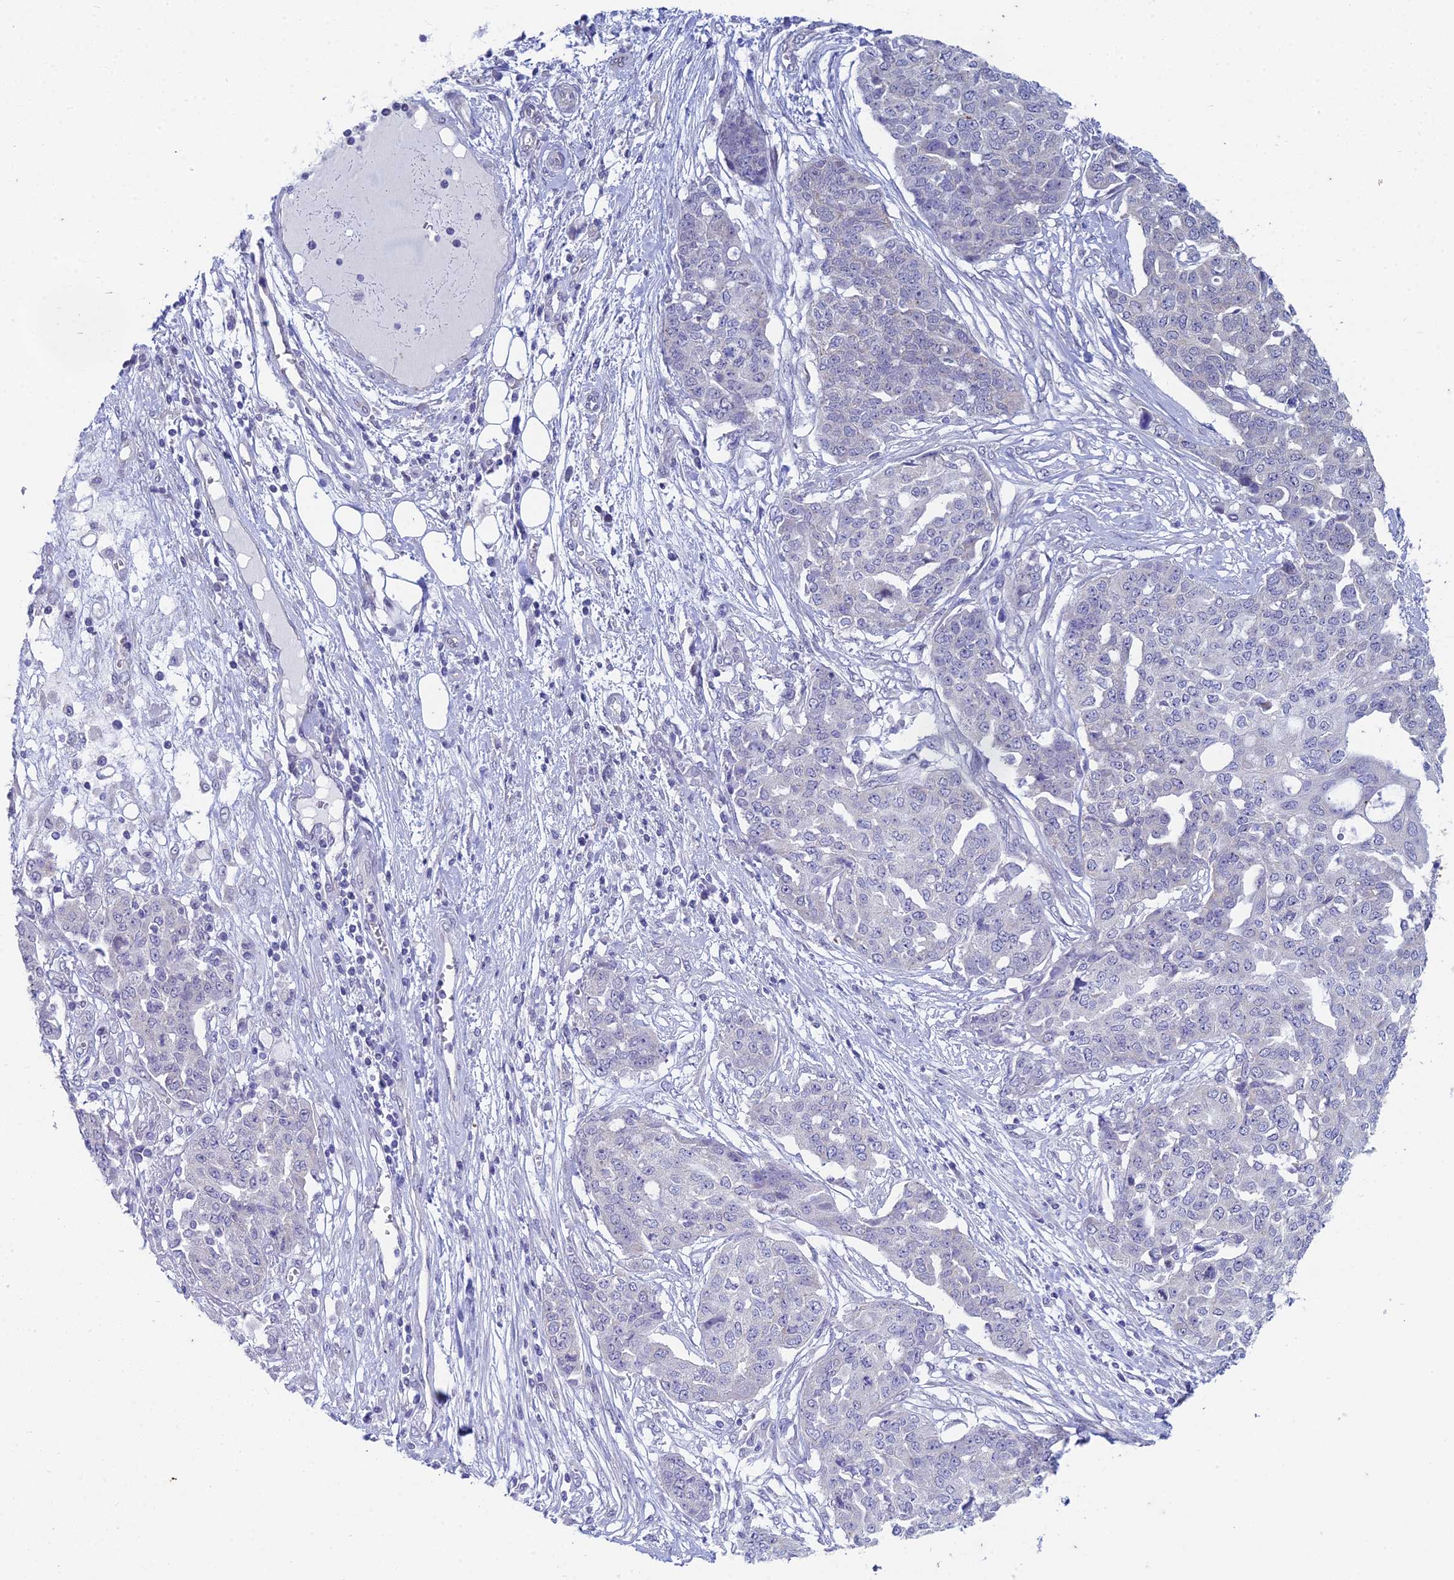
{"staining": {"intensity": "negative", "quantity": "none", "location": "none"}, "tissue": "ovarian cancer", "cell_type": "Tumor cells", "image_type": "cancer", "snomed": [{"axis": "morphology", "description": "Cystadenocarcinoma, serous, NOS"}, {"axis": "topography", "description": "Soft tissue"}, {"axis": "topography", "description": "Ovary"}], "caption": "Immunohistochemistry photomicrograph of human ovarian cancer stained for a protein (brown), which reveals no expression in tumor cells.", "gene": "EEF2KMT", "patient": {"sex": "female", "age": 57}}